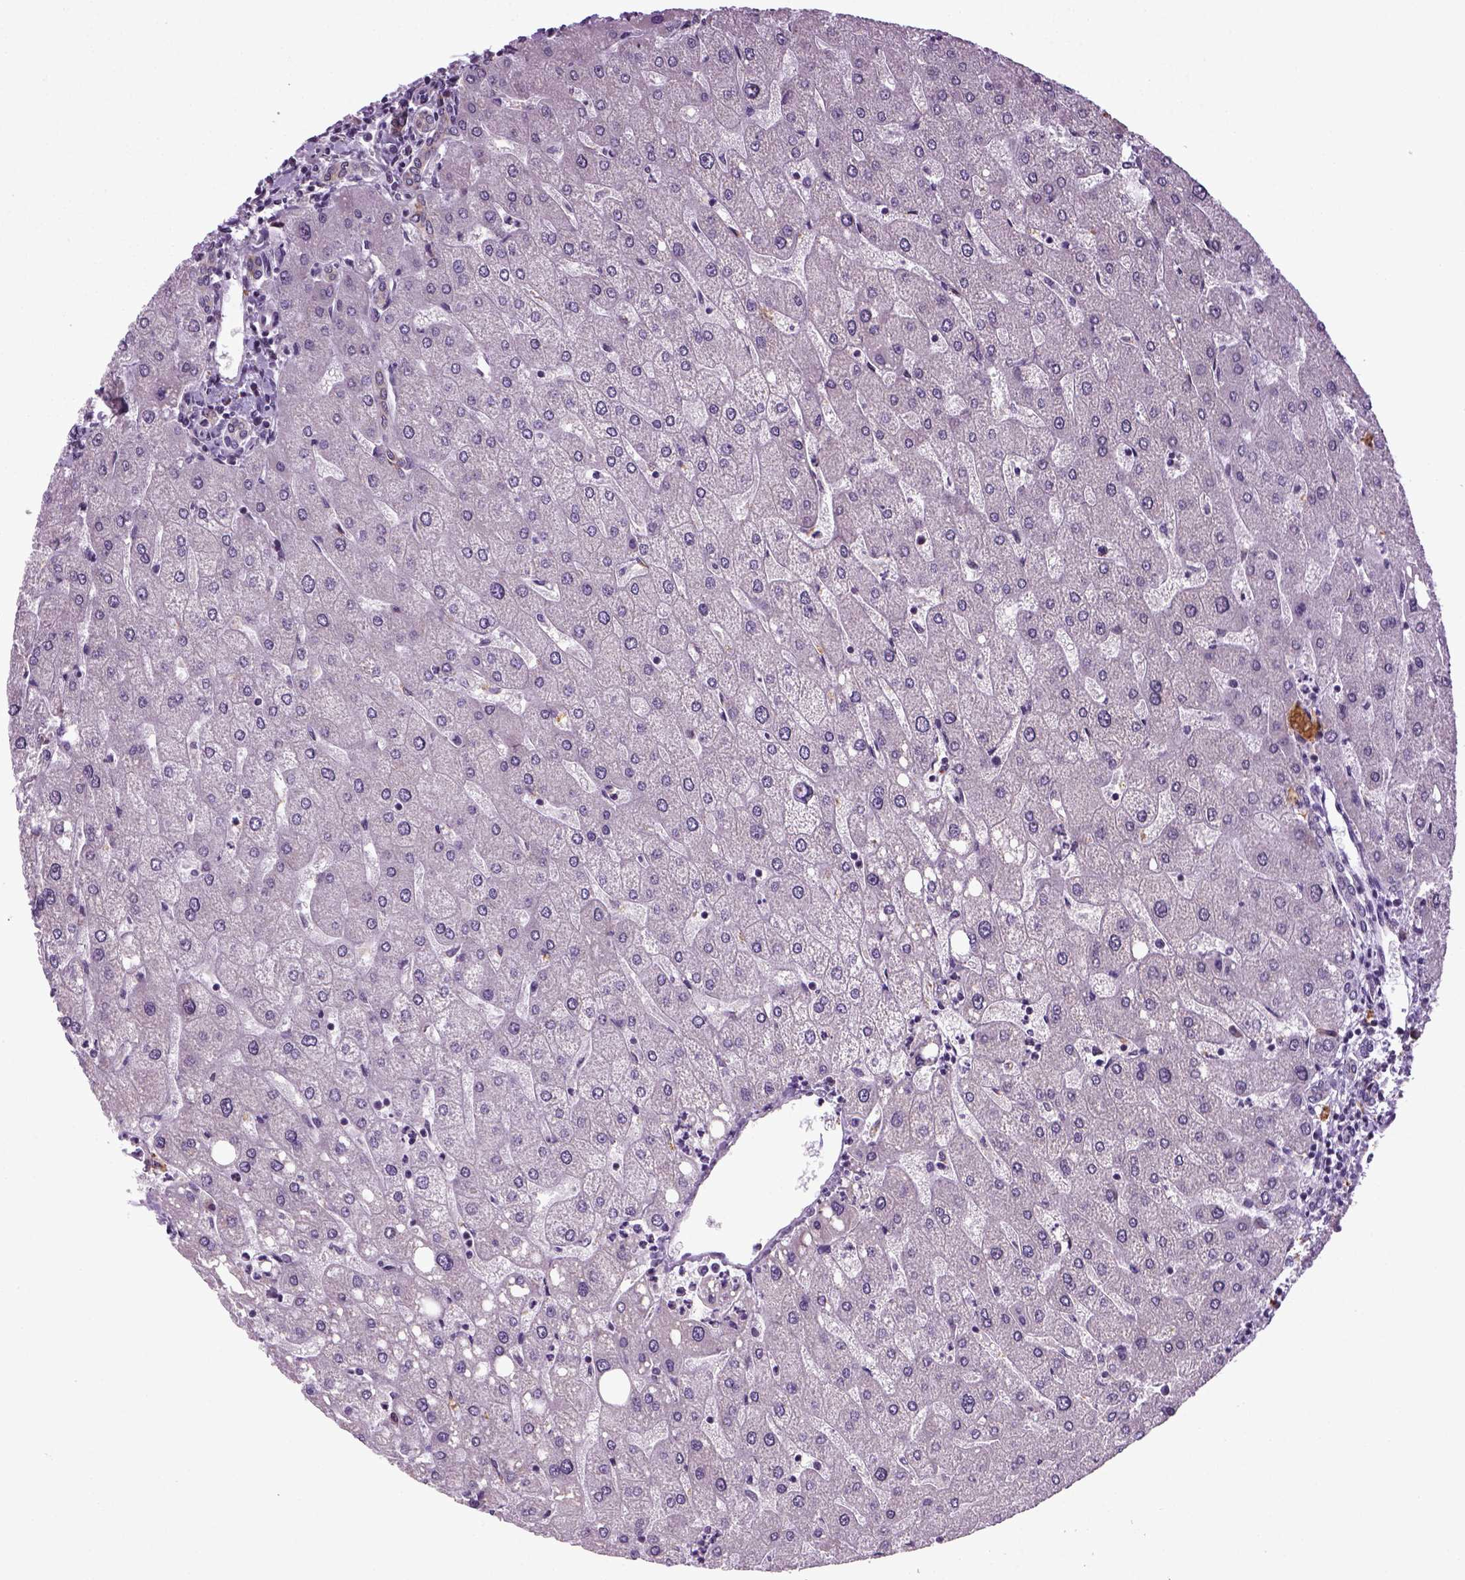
{"staining": {"intensity": "negative", "quantity": "none", "location": "none"}, "tissue": "liver", "cell_type": "Cholangiocytes", "image_type": "normal", "snomed": [{"axis": "morphology", "description": "Normal tissue, NOS"}, {"axis": "topography", "description": "Liver"}], "caption": "Liver stained for a protein using immunohistochemistry (IHC) displays no expression cholangiocytes.", "gene": "TPRG1", "patient": {"sex": "male", "age": 67}}